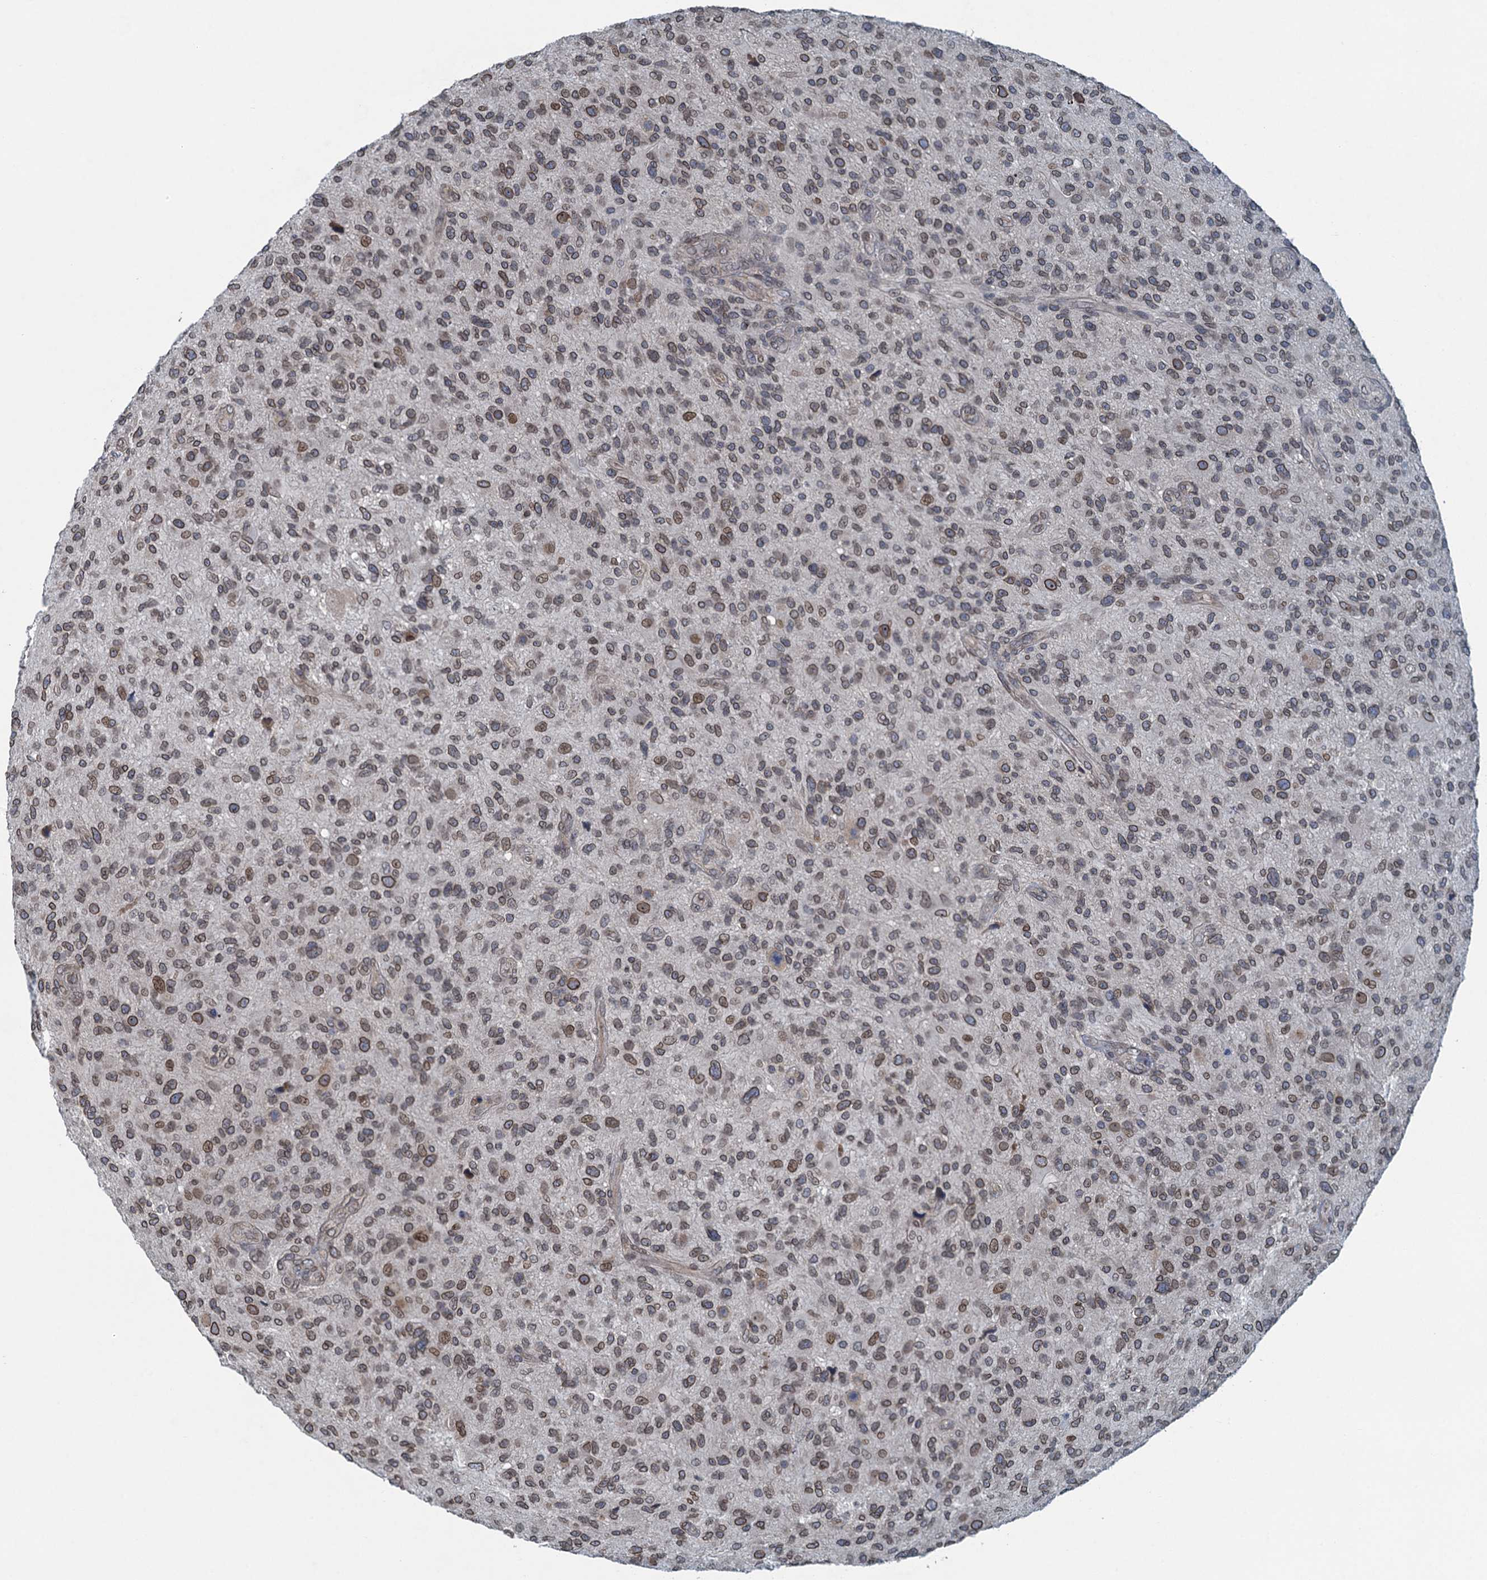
{"staining": {"intensity": "weak", "quantity": ">75%", "location": "cytoplasmic/membranous,nuclear"}, "tissue": "glioma", "cell_type": "Tumor cells", "image_type": "cancer", "snomed": [{"axis": "morphology", "description": "Glioma, malignant, High grade"}, {"axis": "topography", "description": "Brain"}], "caption": "Human malignant glioma (high-grade) stained with a brown dye exhibits weak cytoplasmic/membranous and nuclear positive positivity in approximately >75% of tumor cells.", "gene": "CCDC34", "patient": {"sex": "male", "age": 47}}